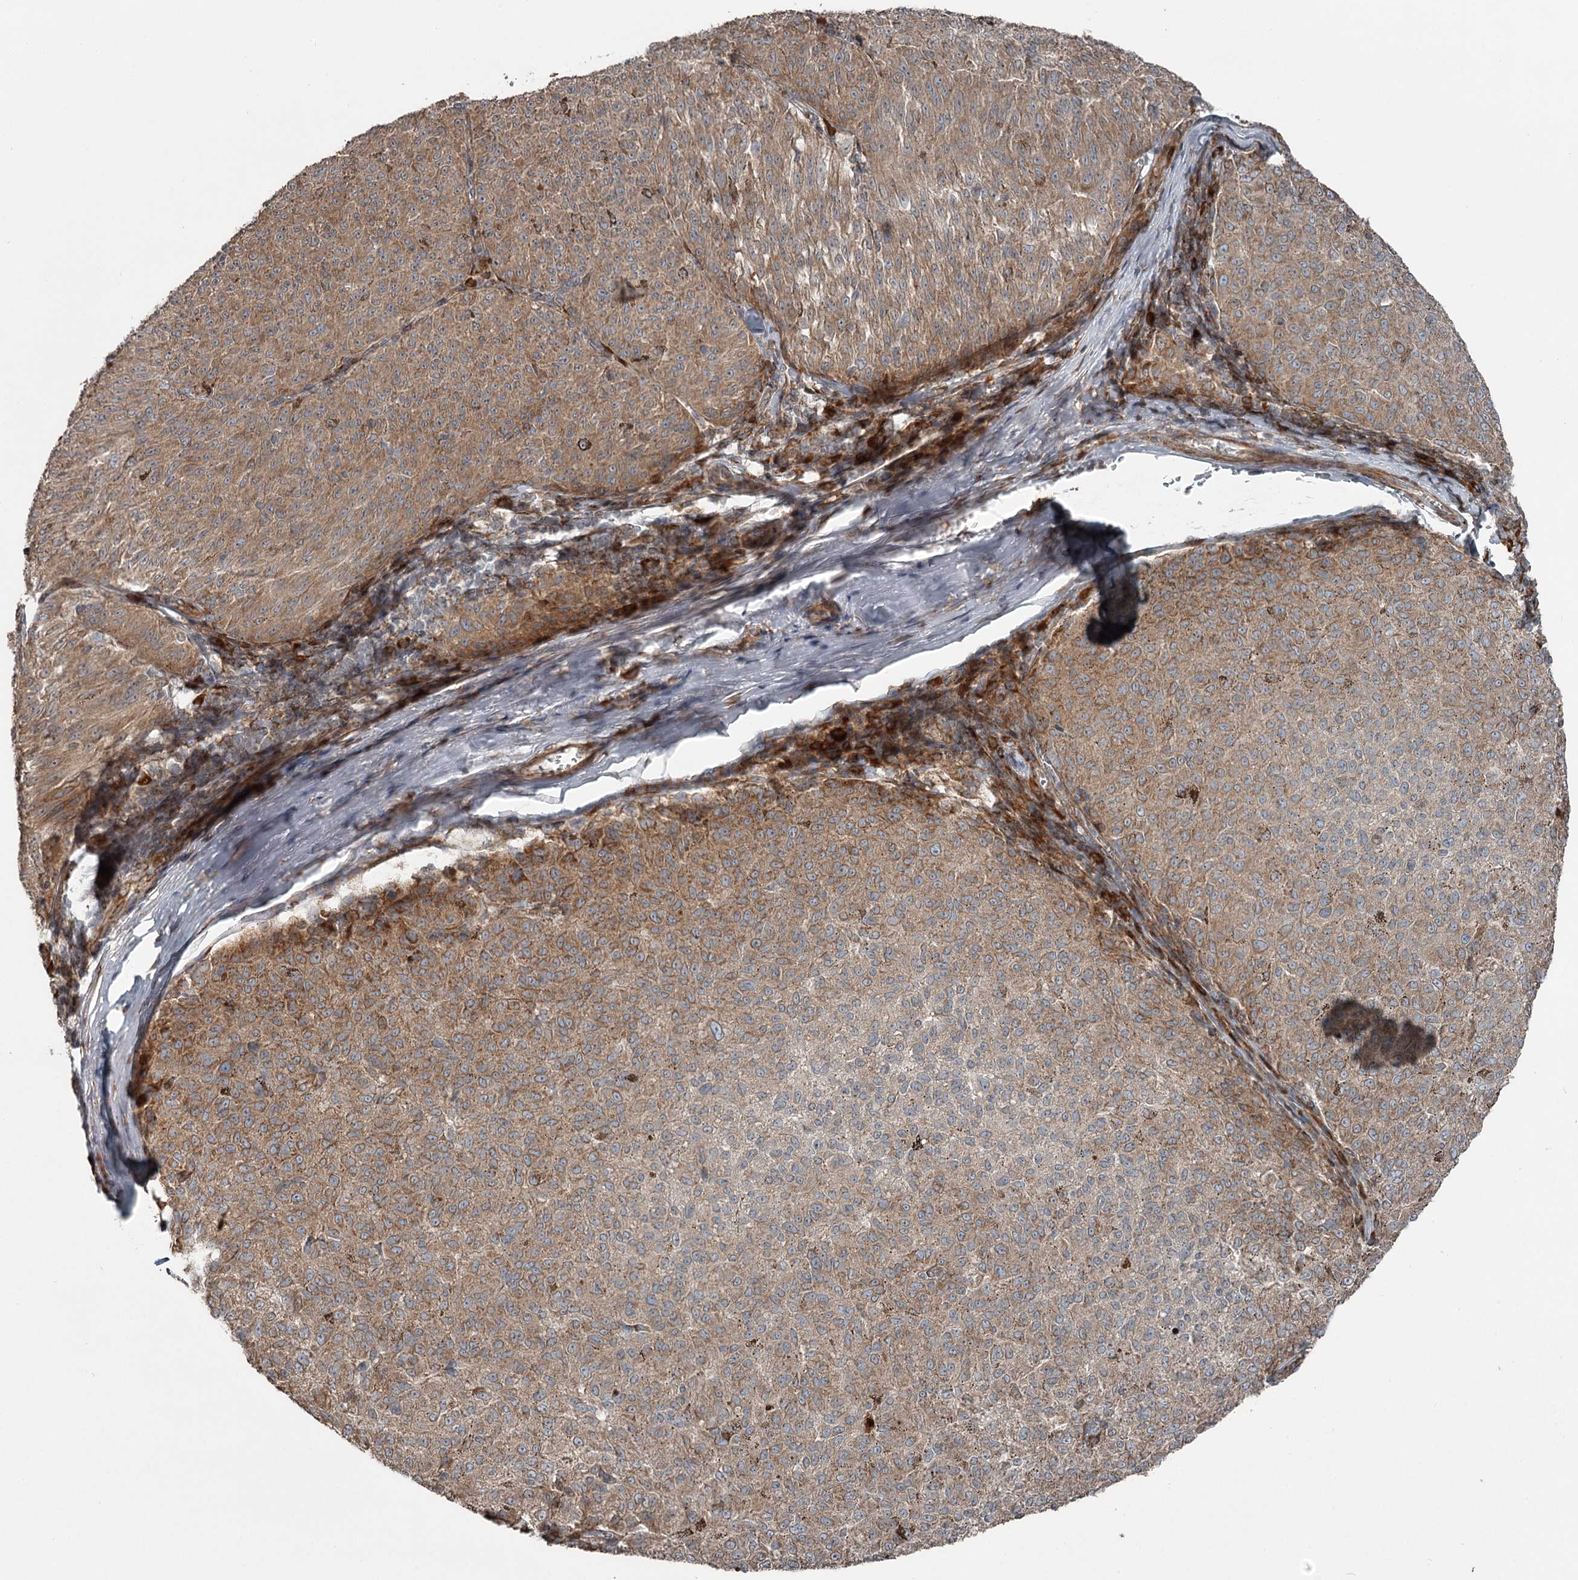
{"staining": {"intensity": "moderate", "quantity": ">75%", "location": "cytoplasmic/membranous"}, "tissue": "melanoma", "cell_type": "Tumor cells", "image_type": "cancer", "snomed": [{"axis": "morphology", "description": "Malignant melanoma, NOS"}, {"axis": "topography", "description": "Skin"}], "caption": "Tumor cells demonstrate medium levels of moderate cytoplasmic/membranous expression in about >75% of cells in malignant melanoma.", "gene": "RASSF8", "patient": {"sex": "female", "age": 72}}